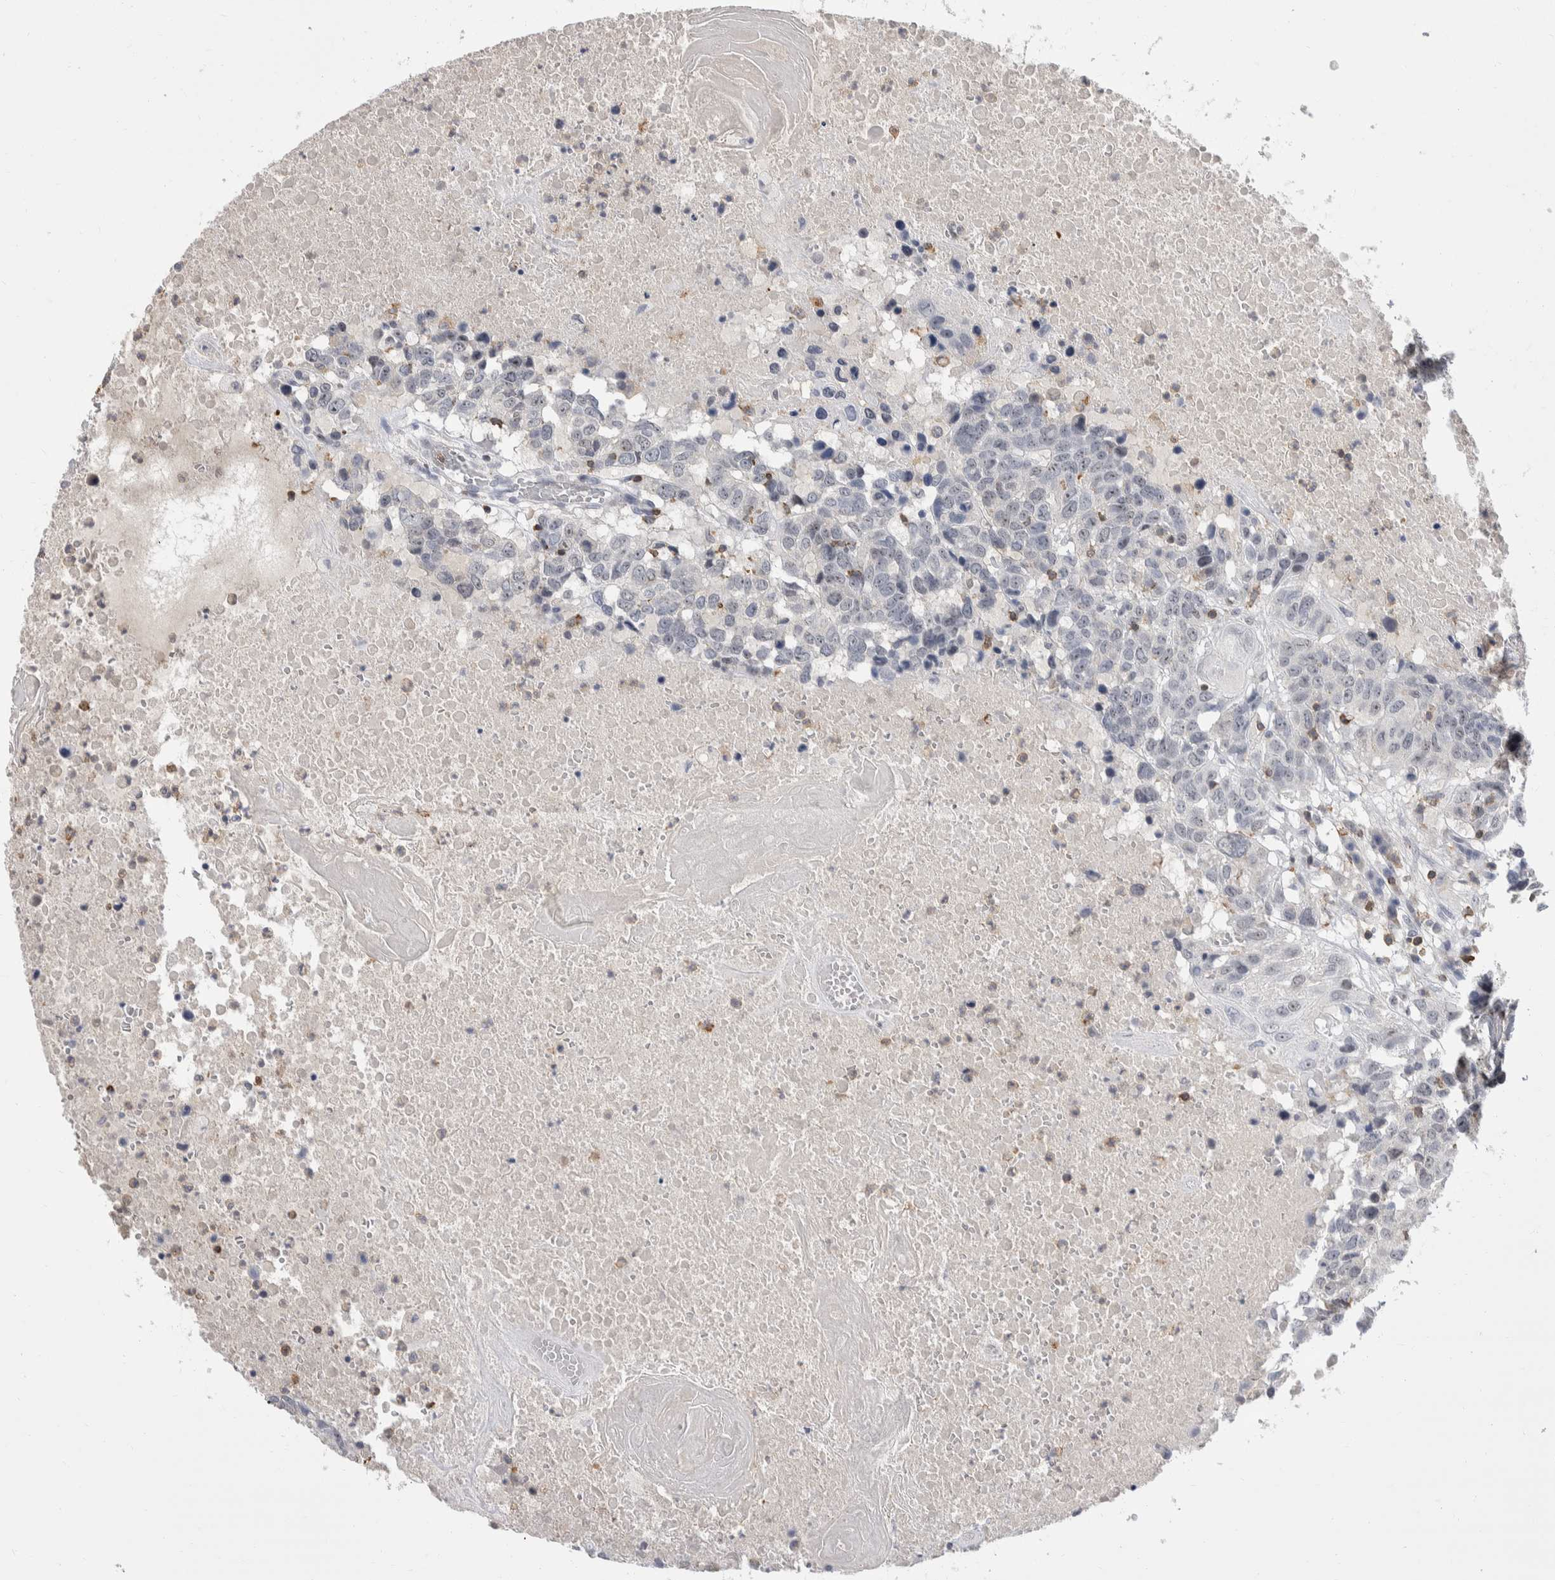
{"staining": {"intensity": "weak", "quantity": "<25%", "location": "nuclear"}, "tissue": "head and neck cancer", "cell_type": "Tumor cells", "image_type": "cancer", "snomed": [{"axis": "morphology", "description": "Squamous cell carcinoma, NOS"}, {"axis": "topography", "description": "Head-Neck"}], "caption": "Immunohistochemical staining of human head and neck cancer exhibits no significant expression in tumor cells. The staining was performed using DAB to visualize the protein expression in brown, while the nuclei were stained in blue with hematoxylin (Magnification: 20x).", "gene": "CEP295NL", "patient": {"sex": "male", "age": 66}}